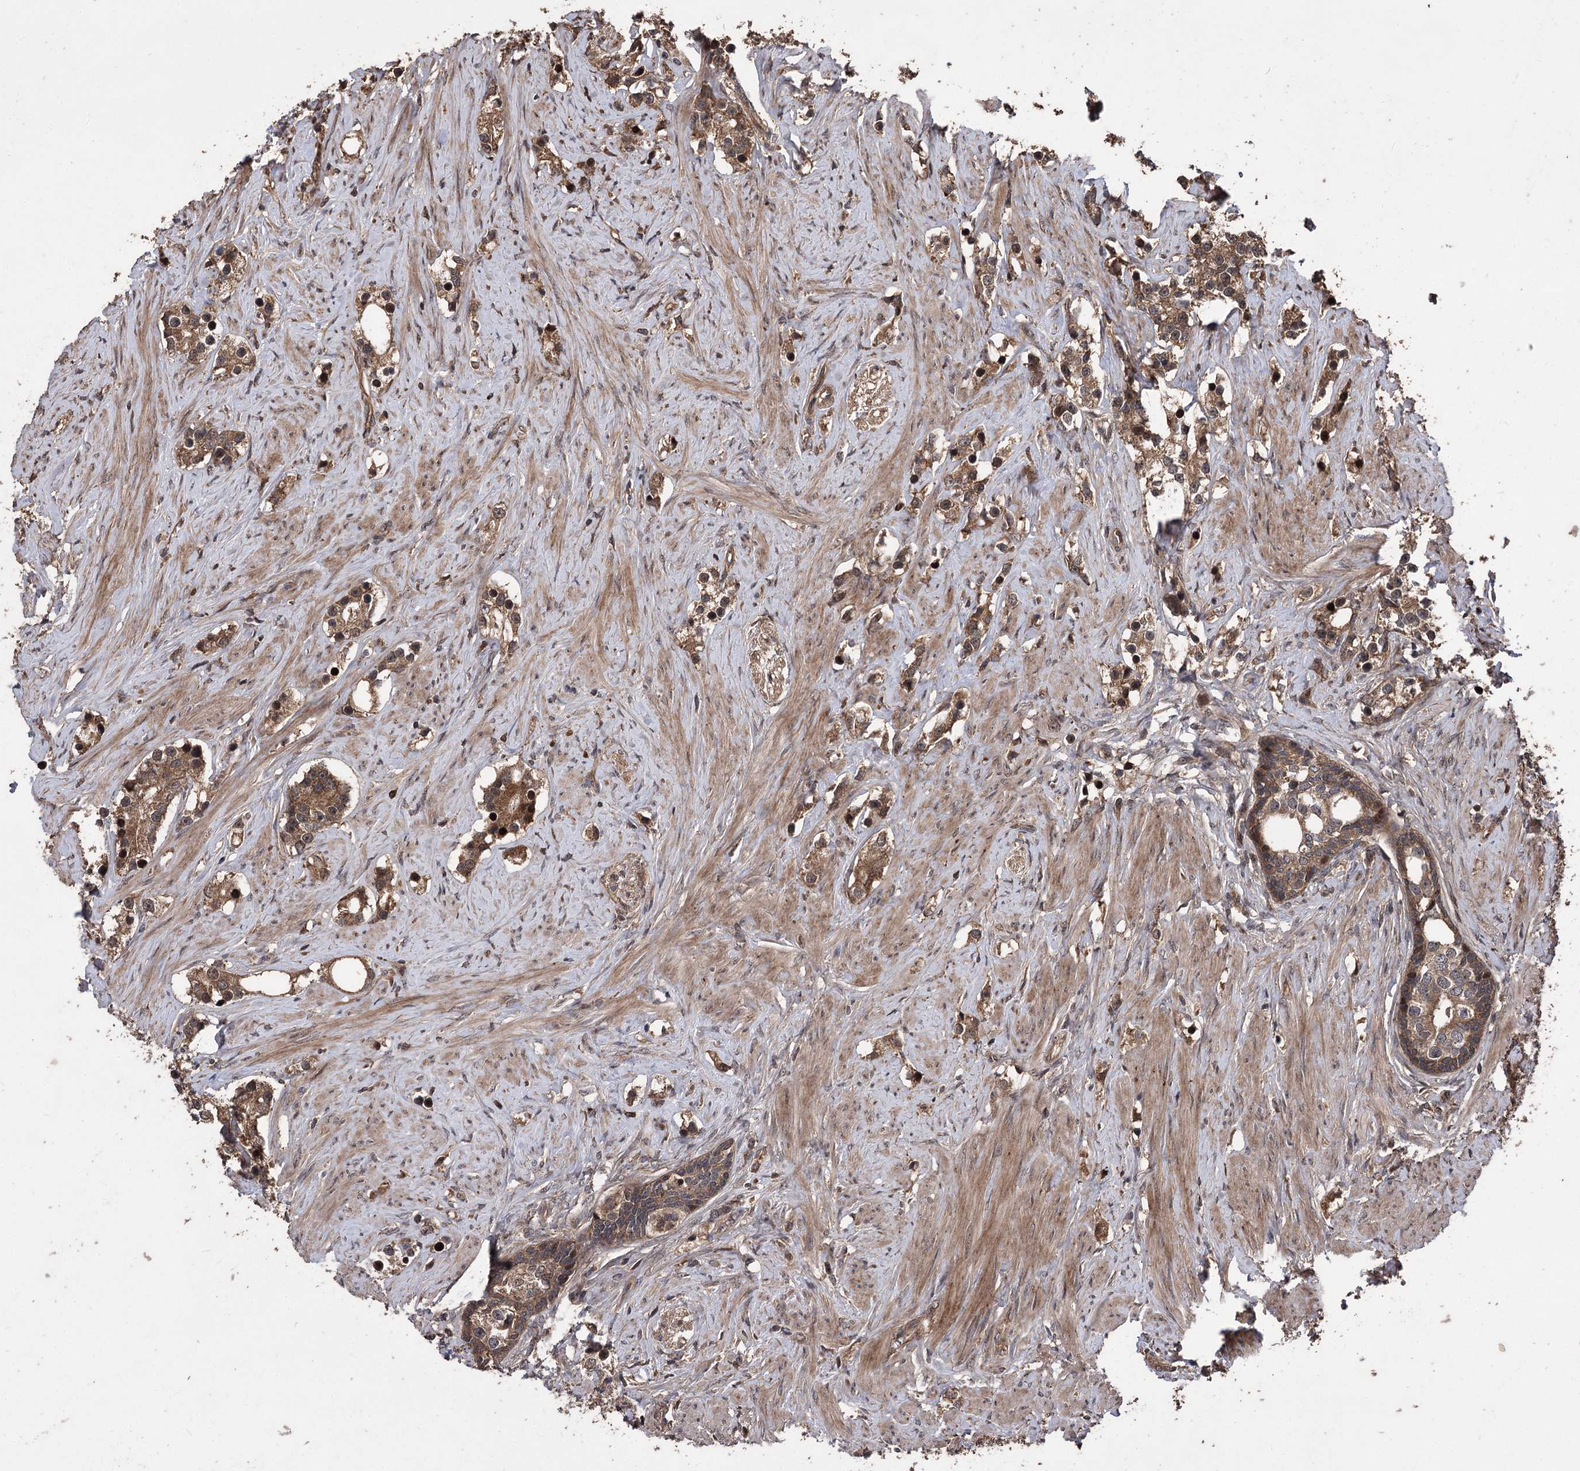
{"staining": {"intensity": "moderate", "quantity": ">75%", "location": "cytoplasmic/membranous"}, "tissue": "prostate cancer", "cell_type": "Tumor cells", "image_type": "cancer", "snomed": [{"axis": "morphology", "description": "Adenocarcinoma, High grade"}, {"axis": "topography", "description": "Prostate"}], "caption": "The immunohistochemical stain highlights moderate cytoplasmic/membranous expression in tumor cells of prostate cancer (high-grade adenocarcinoma) tissue.", "gene": "RASSF3", "patient": {"sex": "male", "age": 63}}